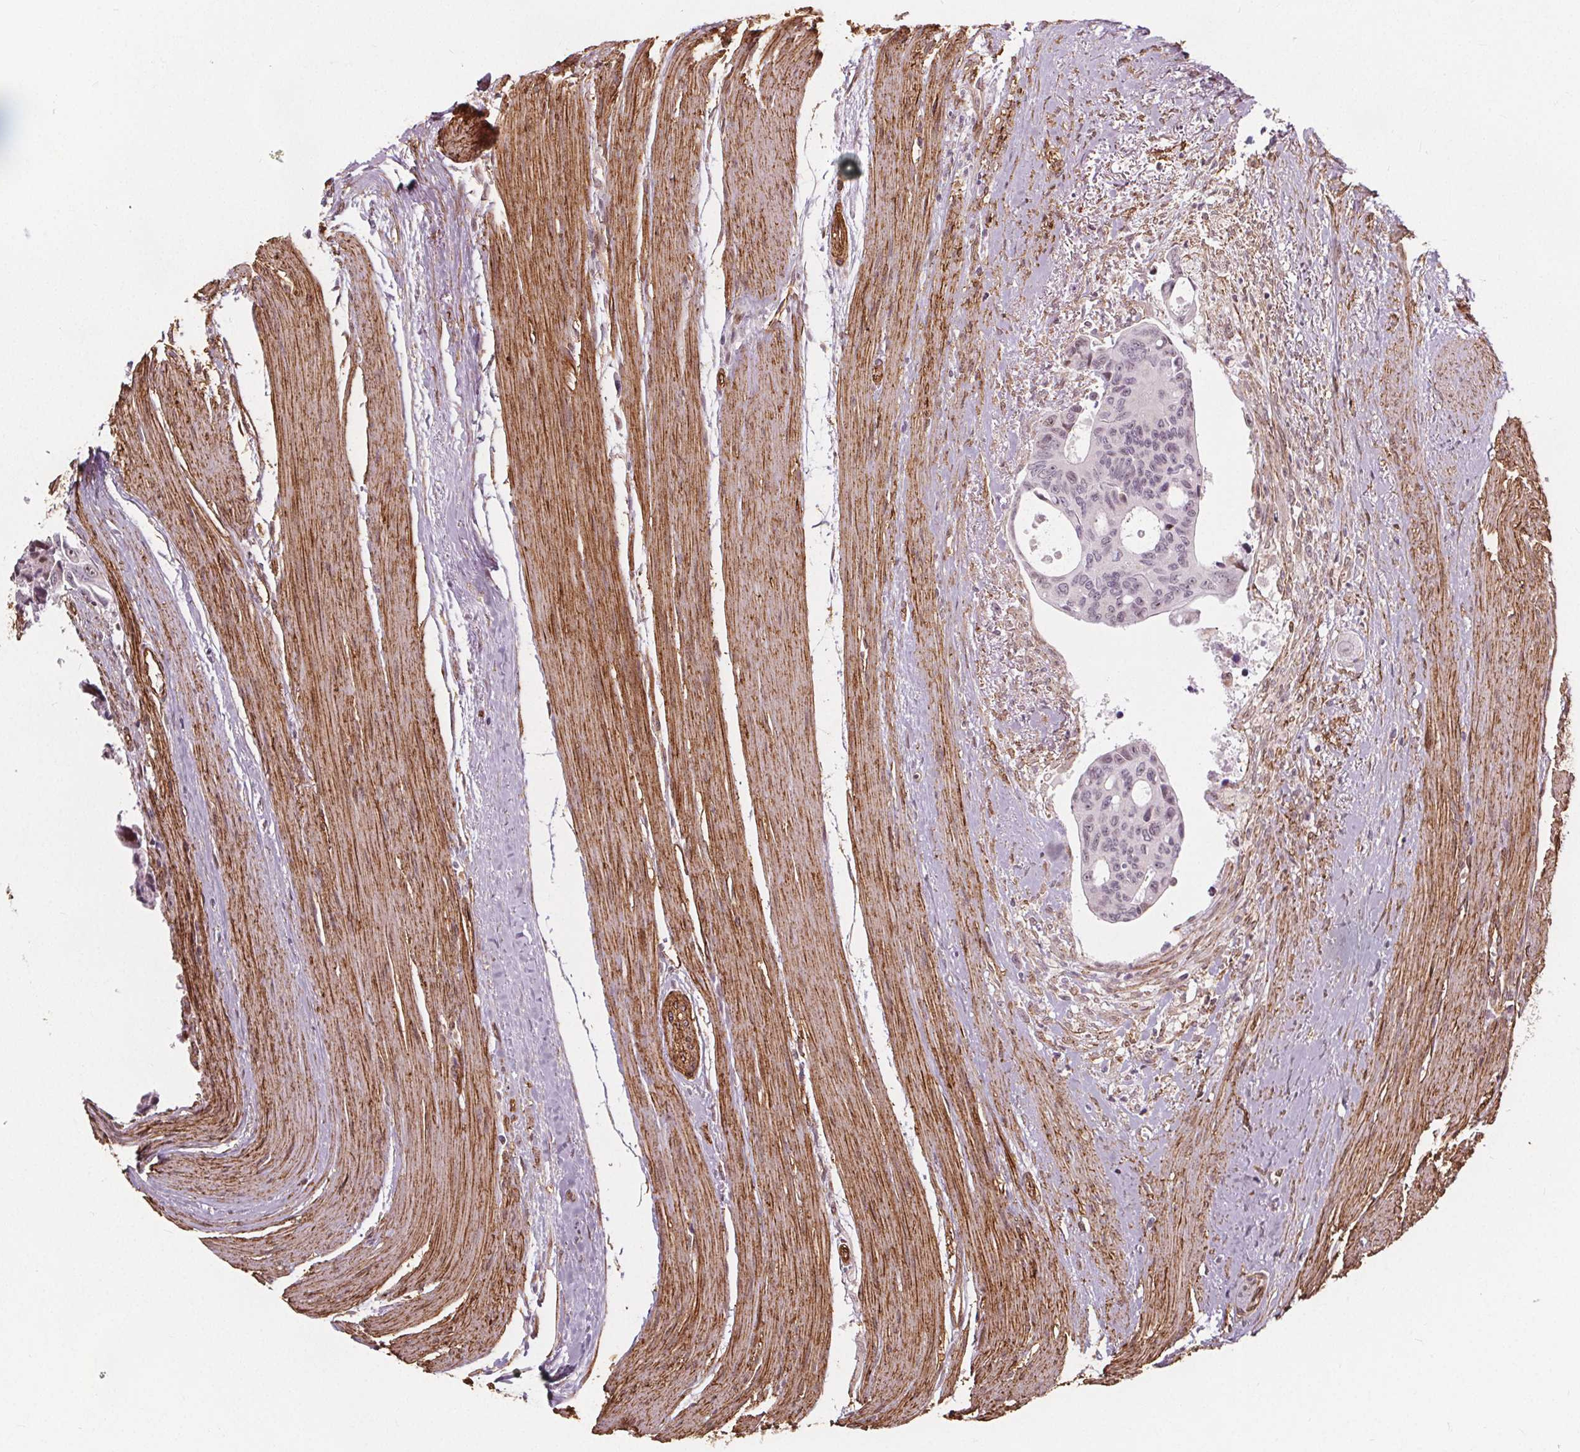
{"staining": {"intensity": "negative", "quantity": "none", "location": "none"}, "tissue": "colorectal cancer", "cell_type": "Tumor cells", "image_type": "cancer", "snomed": [{"axis": "morphology", "description": "Adenocarcinoma, NOS"}, {"axis": "topography", "description": "Rectum"}], "caption": "Immunohistochemistry (IHC) image of neoplastic tissue: colorectal cancer stained with DAB (3,3'-diaminobenzidine) shows no significant protein positivity in tumor cells.", "gene": "HAS1", "patient": {"sex": "male", "age": 76}}